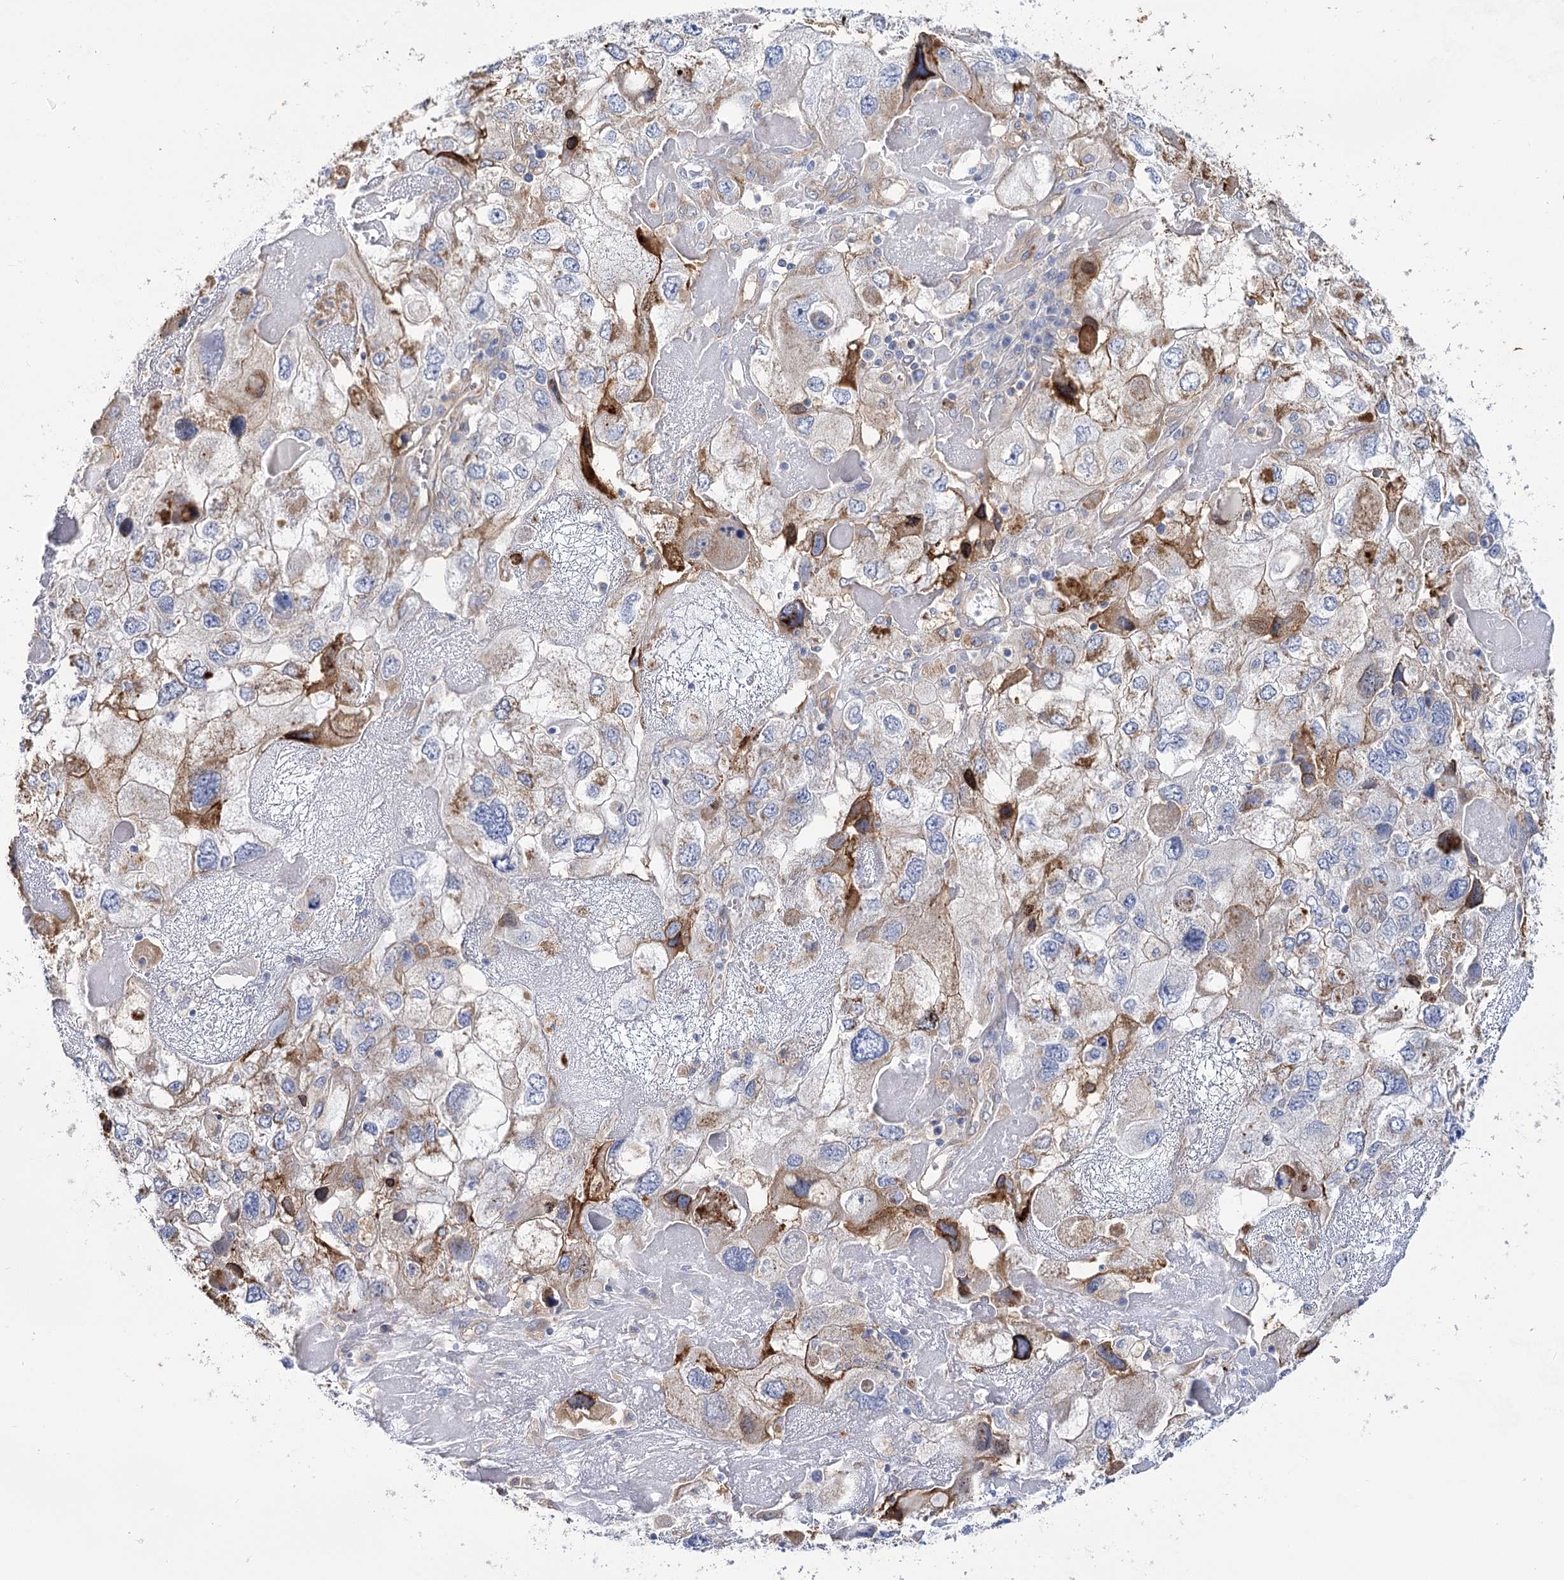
{"staining": {"intensity": "moderate", "quantity": "<25%", "location": "cytoplasmic/membranous"}, "tissue": "endometrial cancer", "cell_type": "Tumor cells", "image_type": "cancer", "snomed": [{"axis": "morphology", "description": "Adenocarcinoma, NOS"}, {"axis": "topography", "description": "Endometrium"}], "caption": "Adenocarcinoma (endometrial) stained with a protein marker displays moderate staining in tumor cells.", "gene": "GUSB", "patient": {"sex": "female", "age": 49}}